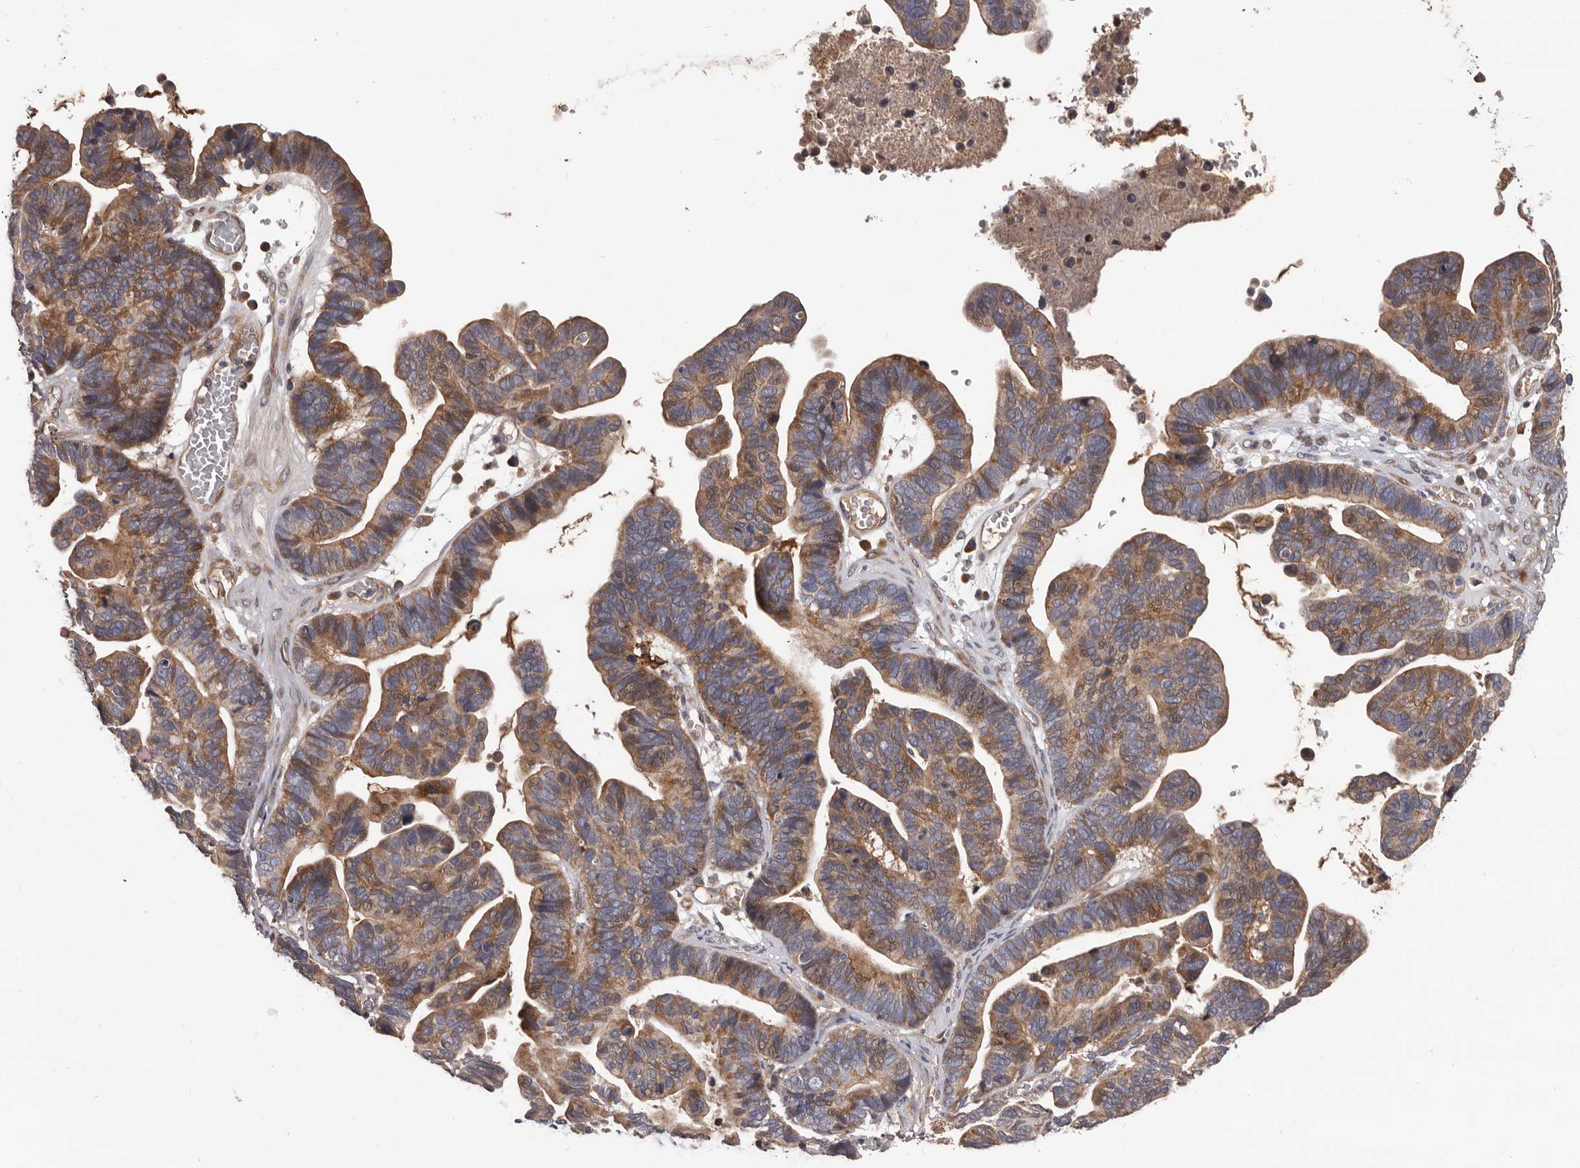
{"staining": {"intensity": "moderate", "quantity": ">75%", "location": "cytoplasmic/membranous"}, "tissue": "ovarian cancer", "cell_type": "Tumor cells", "image_type": "cancer", "snomed": [{"axis": "morphology", "description": "Cystadenocarcinoma, serous, NOS"}, {"axis": "topography", "description": "Ovary"}], "caption": "Immunohistochemistry (IHC) staining of ovarian cancer (serous cystadenocarcinoma), which shows medium levels of moderate cytoplasmic/membranous positivity in about >75% of tumor cells indicating moderate cytoplasmic/membranous protein positivity. The staining was performed using DAB (brown) for protein detection and nuclei were counterstained in hematoxylin (blue).", "gene": "PRKD1", "patient": {"sex": "female", "age": 56}}